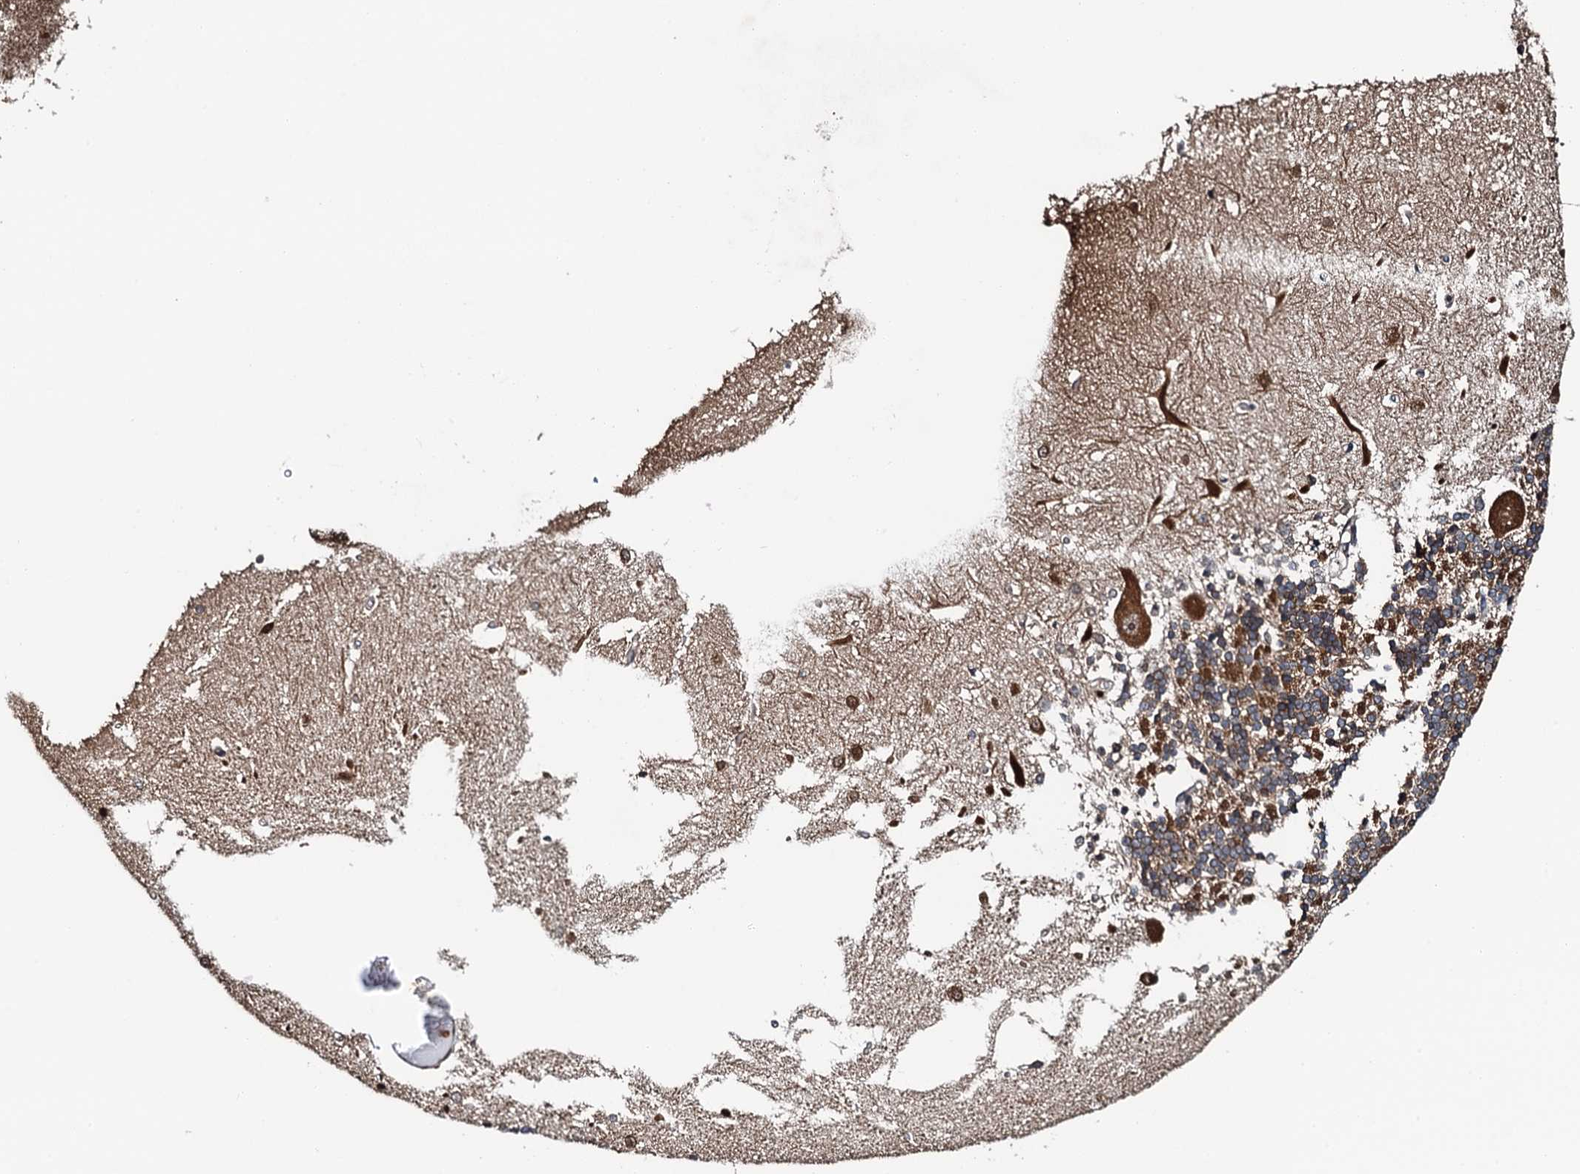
{"staining": {"intensity": "moderate", "quantity": "25%-75%", "location": "cytoplasmic/membranous"}, "tissue": "cerebellum", "cell_type": "Cells in granular layer", "image_type": "normal", "snomed": [{"axis": "morphology", "description": "Normal tissue, NOS"}, {"axis": "topography", "description": "Cerebellum"}], "caption": "Immunohistochemical staining of benign human cerebellum displays medium levels of moderate cytoplasmic/membranous expression in about 25%-75% of cells in granular layer.", "gene": "WHAMM", "patient": {"sex": "male", "age": 37}}